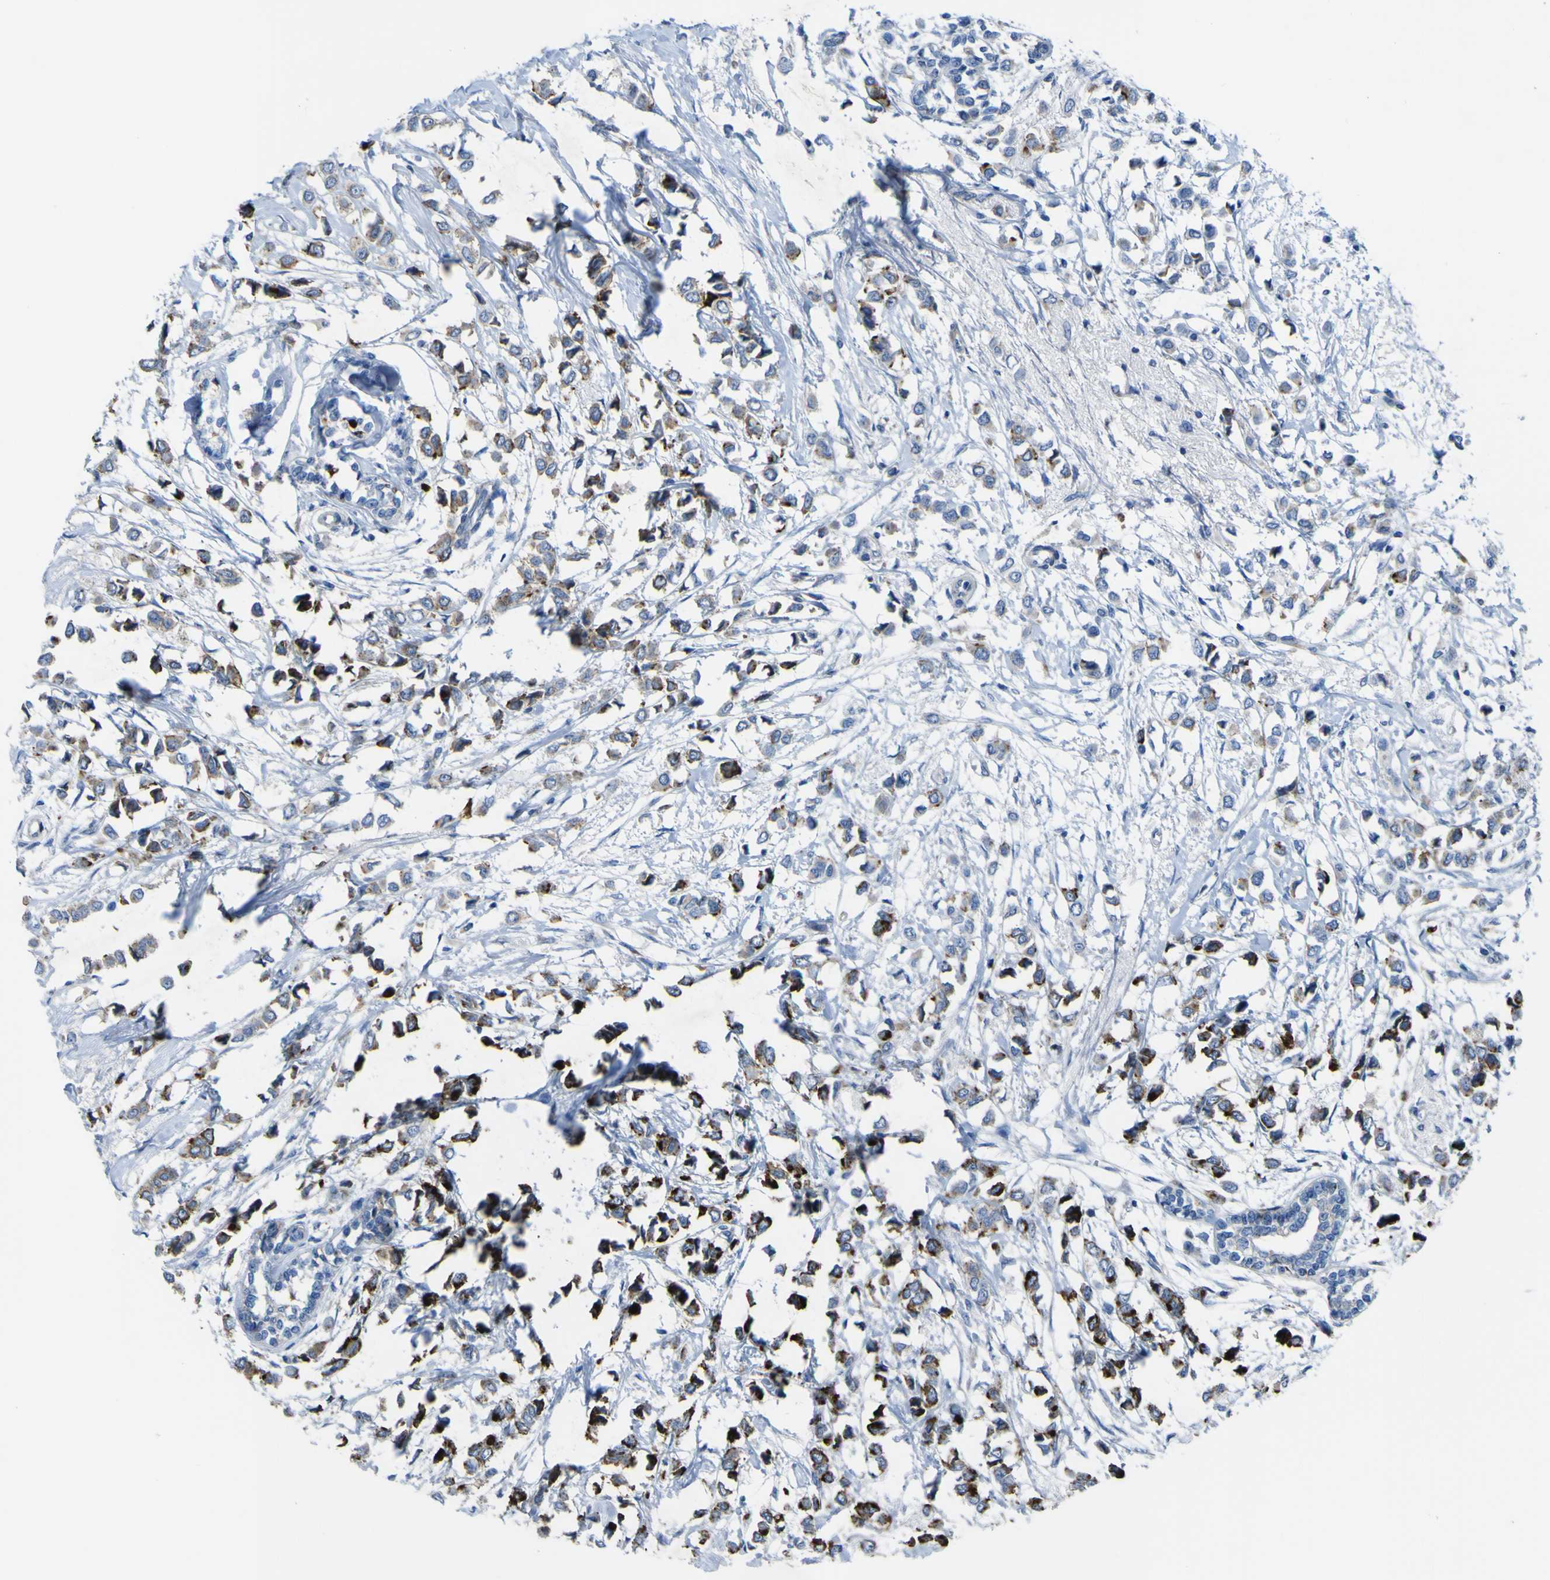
{"staining": {"intensity": "strong", "quantity": ">75%", "location": "cytoplasmic/membranous"}, "tissue": "breast cancer", "cell_type": "Tumor cells", "image_type": "cancer", "snomed": [{"axis": "morphology", "description": "Lobular carcinoma"}, {"axis": "topography", "description": "Breast"}], "caption": "Breast cancer stained with a brown dye demonstrates strong cytoplasmic/membranous positive positivity in approximately >75% of tumor cells.", "gene": "CST3", "patient": {"sex": "female", "age": 51}}